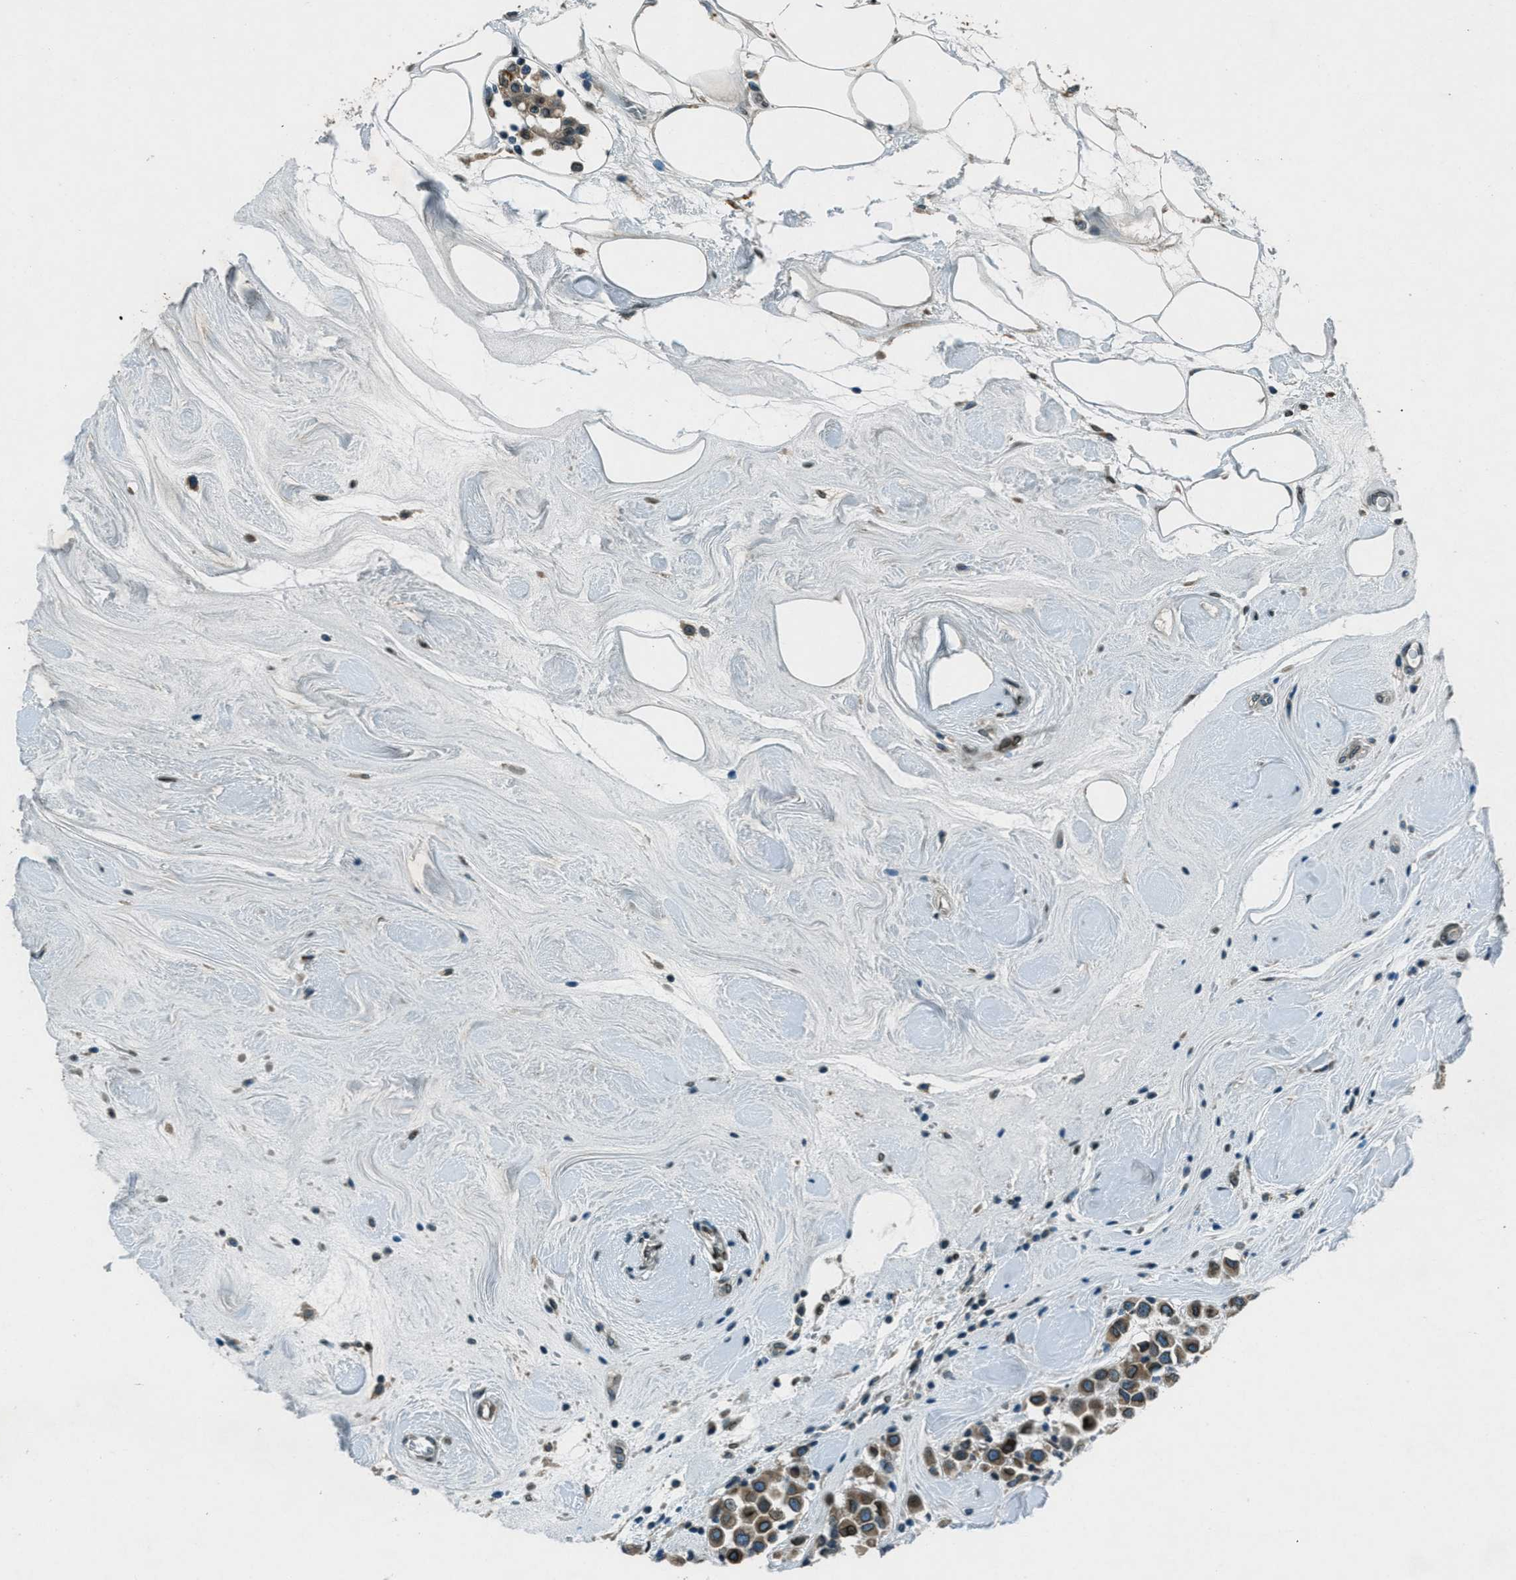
{"staining": {"intensity": "moderate", "quantity": ">75%", "location": "cytoplasmic/membranous,nuclear"}, "tissue": "breast cancer", "cell_type": "Tumor cells", "image_type": "cancer", "snomed": [{"axis": "morphology", "description": "Duct carcinoma"}, {"axis": "topography", "description": "Breast"}], "caption": "Protein staining by immunohistochemistry shows moderate cytoplasmic/membranous and nuclear staining in about >75% of tumor cells in breast cancer (intraductal carcinoma).", "gene": "LEMD2", "patient": {"sex": "female", "age": 61}}